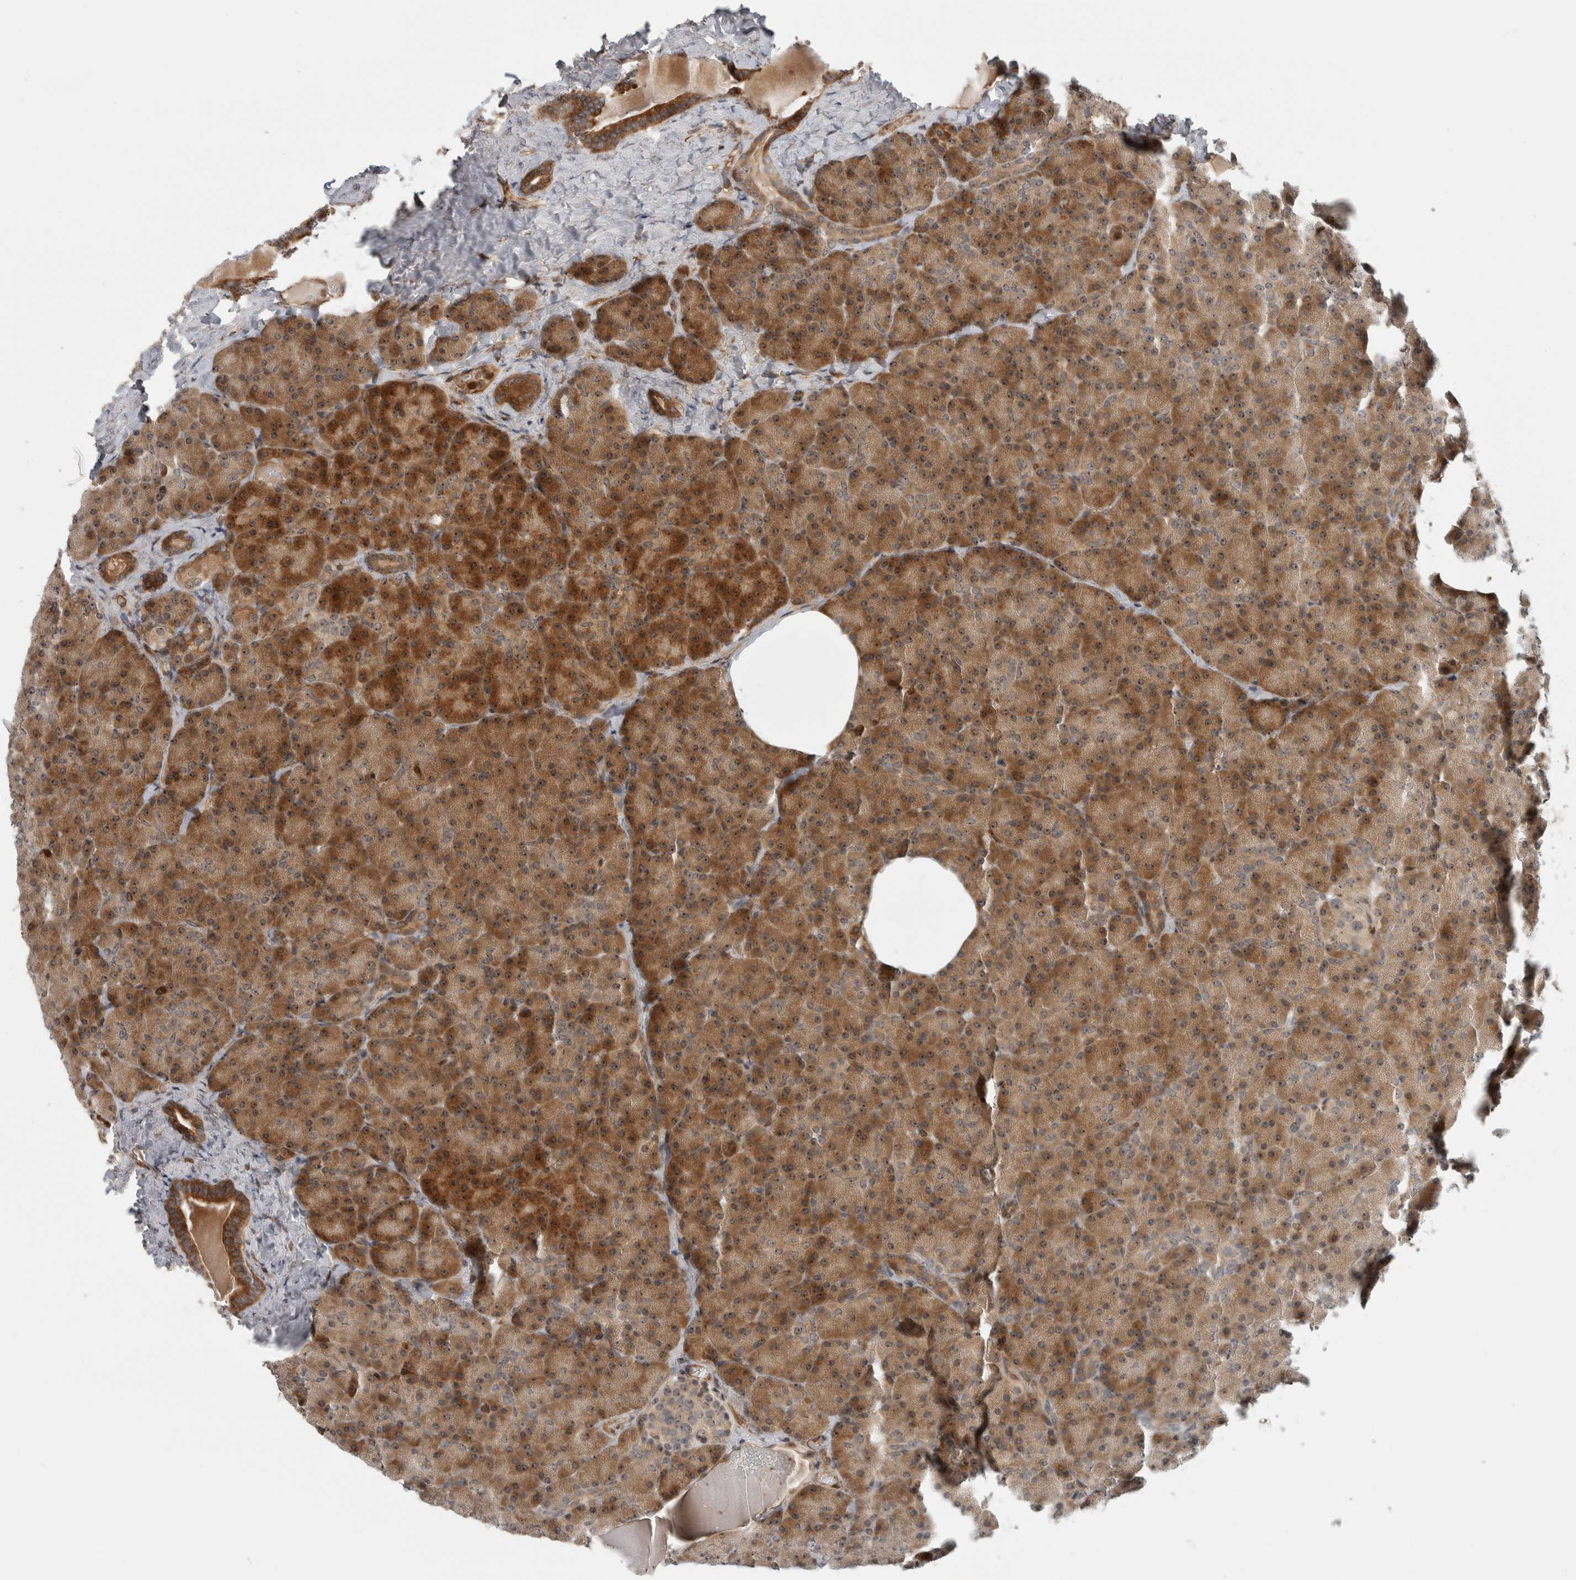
{"staining": {"intensity": "moderate", "quantity": ">75%", "location": "cytoplasmic/membranous,nuclear"}, "tissue": "pancreas", "cell_type": "Exocrine glandular cells", "image_type": "normal", "snomed": [{"axis": "morphology", "description": "Normal tissue, NOS"}, {"axis": "morphology", "description": "Carcinoid, malignant, NOS"}, {"axis": "topography", "description": "Pancreas"}], "caption": "IHC image of unremarkable pancreas stained for a protein (brown), which displays medium levels of moderate cytoplasmic/membranous,nuclear staining in approximately >75% of exocrine glandular cells.", "gene": "WASF2", "patient": {"sex": "female", "age": 35}}